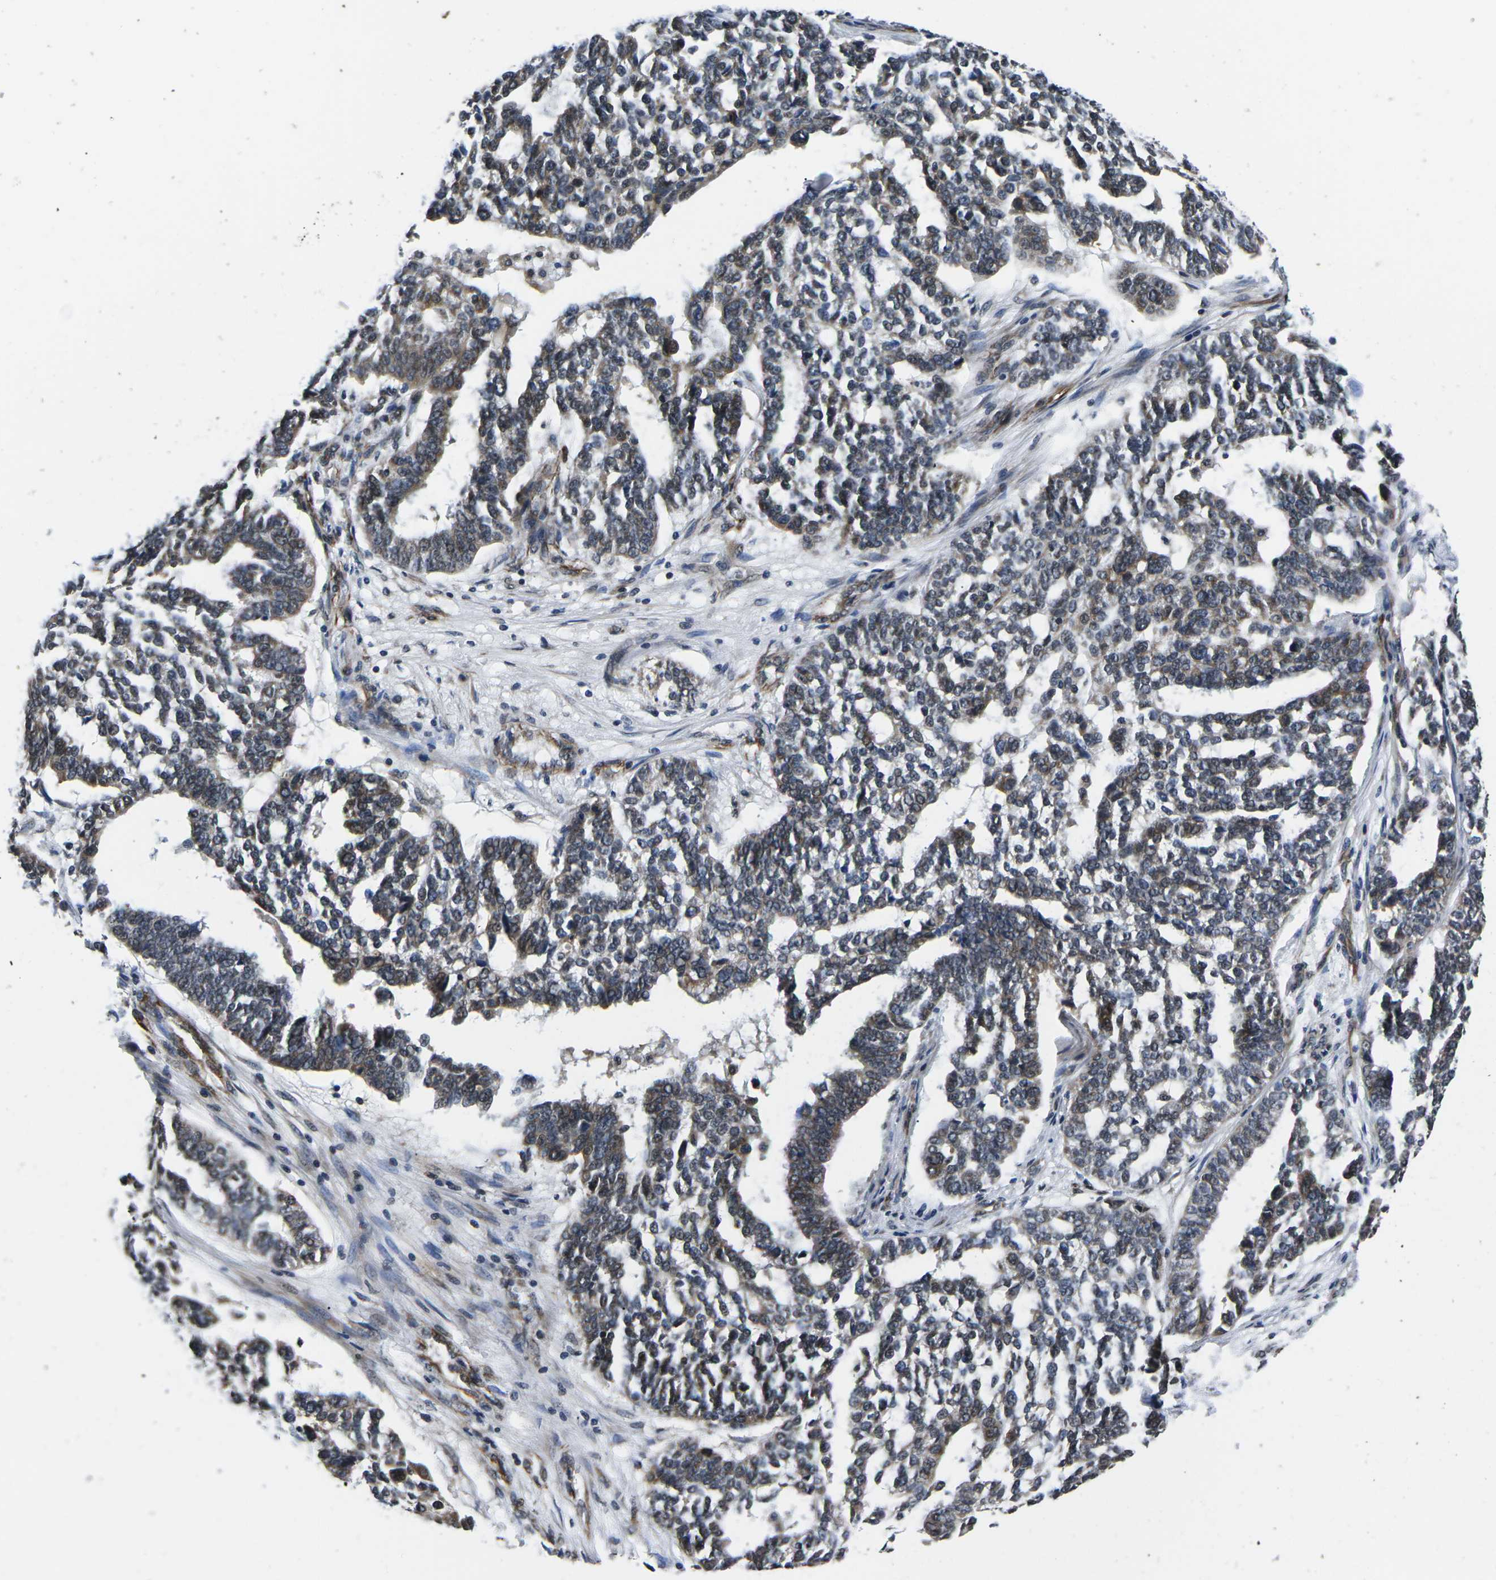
{"staining": {"intensity": "moderate", "quantity": ">75%", "location": "cytoplasmic/membranous"}, "tissue": "ovarian cancer", "cell_type": "Tumor cells", "image_type": "cancer", "snomed": [{"axis": "morphology", "description": "Cystadenocarcinoma, serous, NOS"}, {"axis": "topography", "description": "Ovary"}], "caption": "DAB (3,3'-diaminobenzidine) immunohistochemical staining of ovarian cancer (serous cystadenocarcinoma) exhibits moderate cytoplasmic/membranous protein positivity in about >75% of tumor cells.", "gene": "CCNE1", "patient": {"sex": "female", "age": 59}}